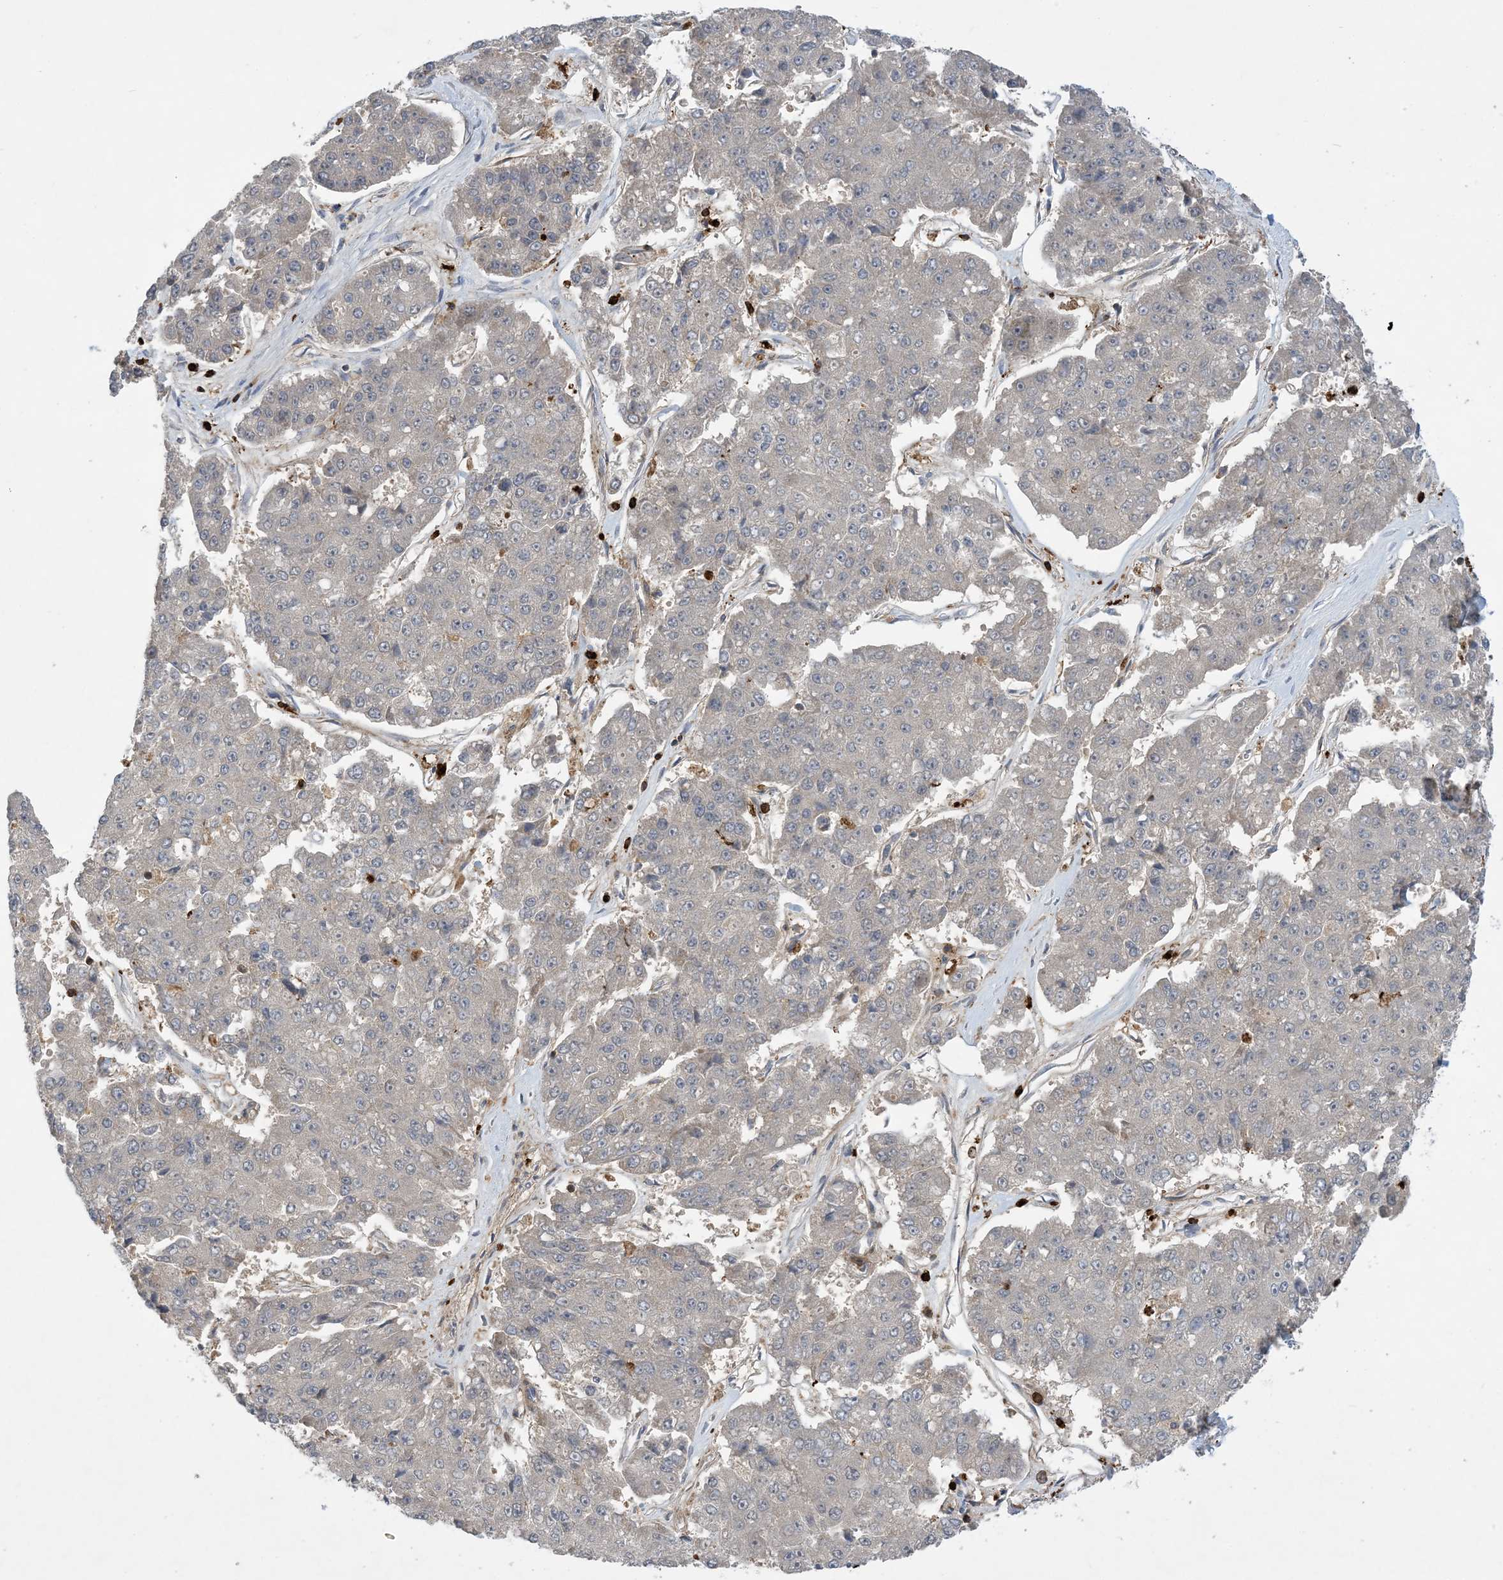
{"staining": {"intensity": "negative", "quantity": "none", "location": "none"}, "tissue": "pancreatic cancer", "cell_type": "Tumor cells", "image_type": "cancer", "snomed": [{"axis": "morphology", "description": "Adenocarcinoma, NOS"}, {"axis": "topography", "description": "Pancreas"}], "caption": "The photomicrograph exhibits no staining of tumor cells in adenocarcinoma (pancreatic).", "gene": "AK9", "patient": {"sex": "male", "age": 50}}